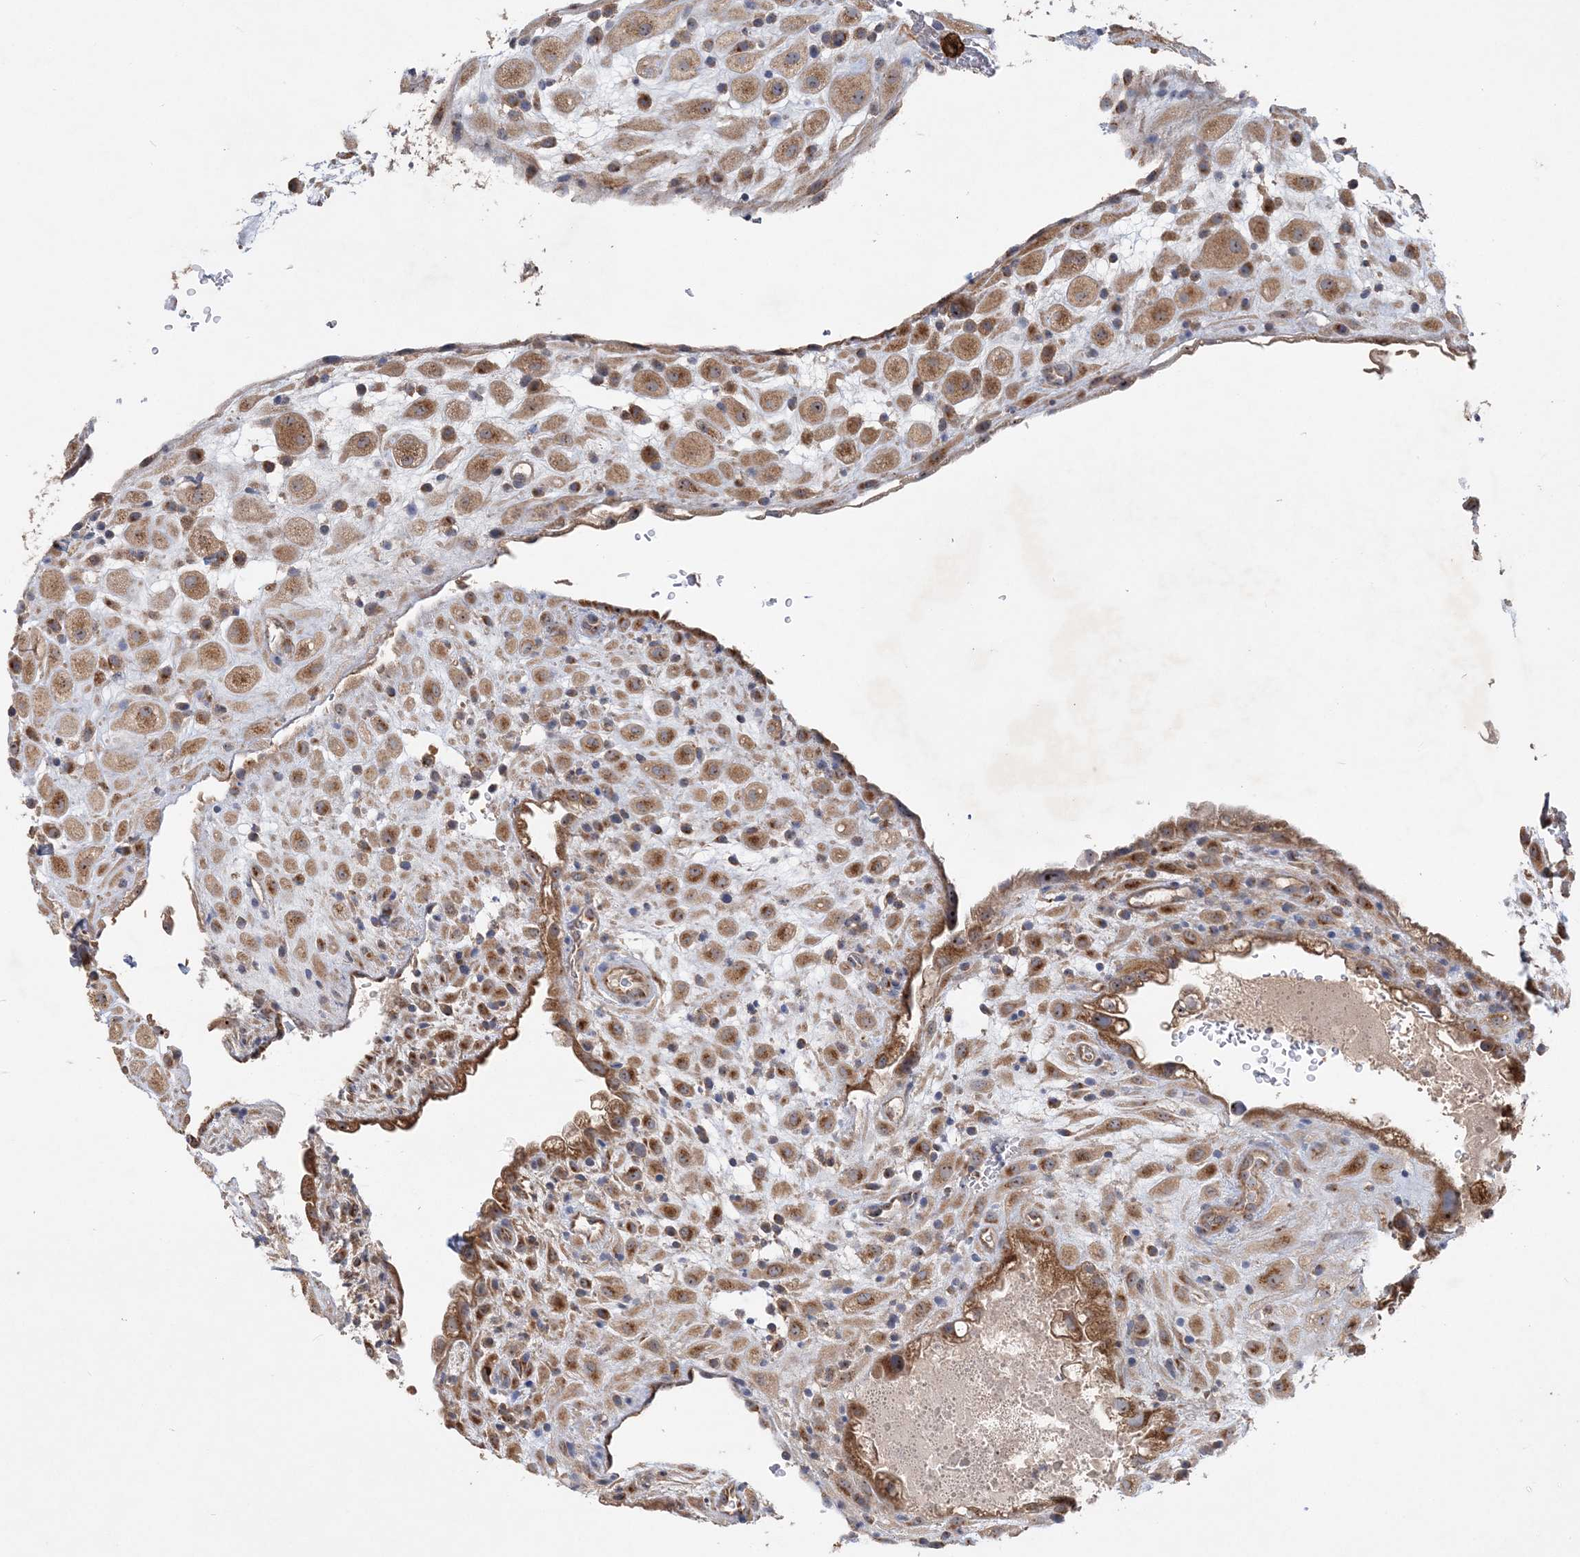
{"staining": {"intensity": "moderate", "quantity": ">75%", "location": "cytoplasmic/membranous"}, "tissue": "placenta", "cell_type": "Decidual cells", "image_type": "normal", "snomed": [{"axis": "morphology", "description": "Normal tissue, NOS"}, {"axis": "topography", "description": "Placenta"}], "caption": "Protein staining by IHC exhibits moderate cytoplasmic/membranous positivity in about >75% of decidual cells in unremarkable placenta.", "gene": "FEZ2", "patient": {"sex": "female", "age": 35}}